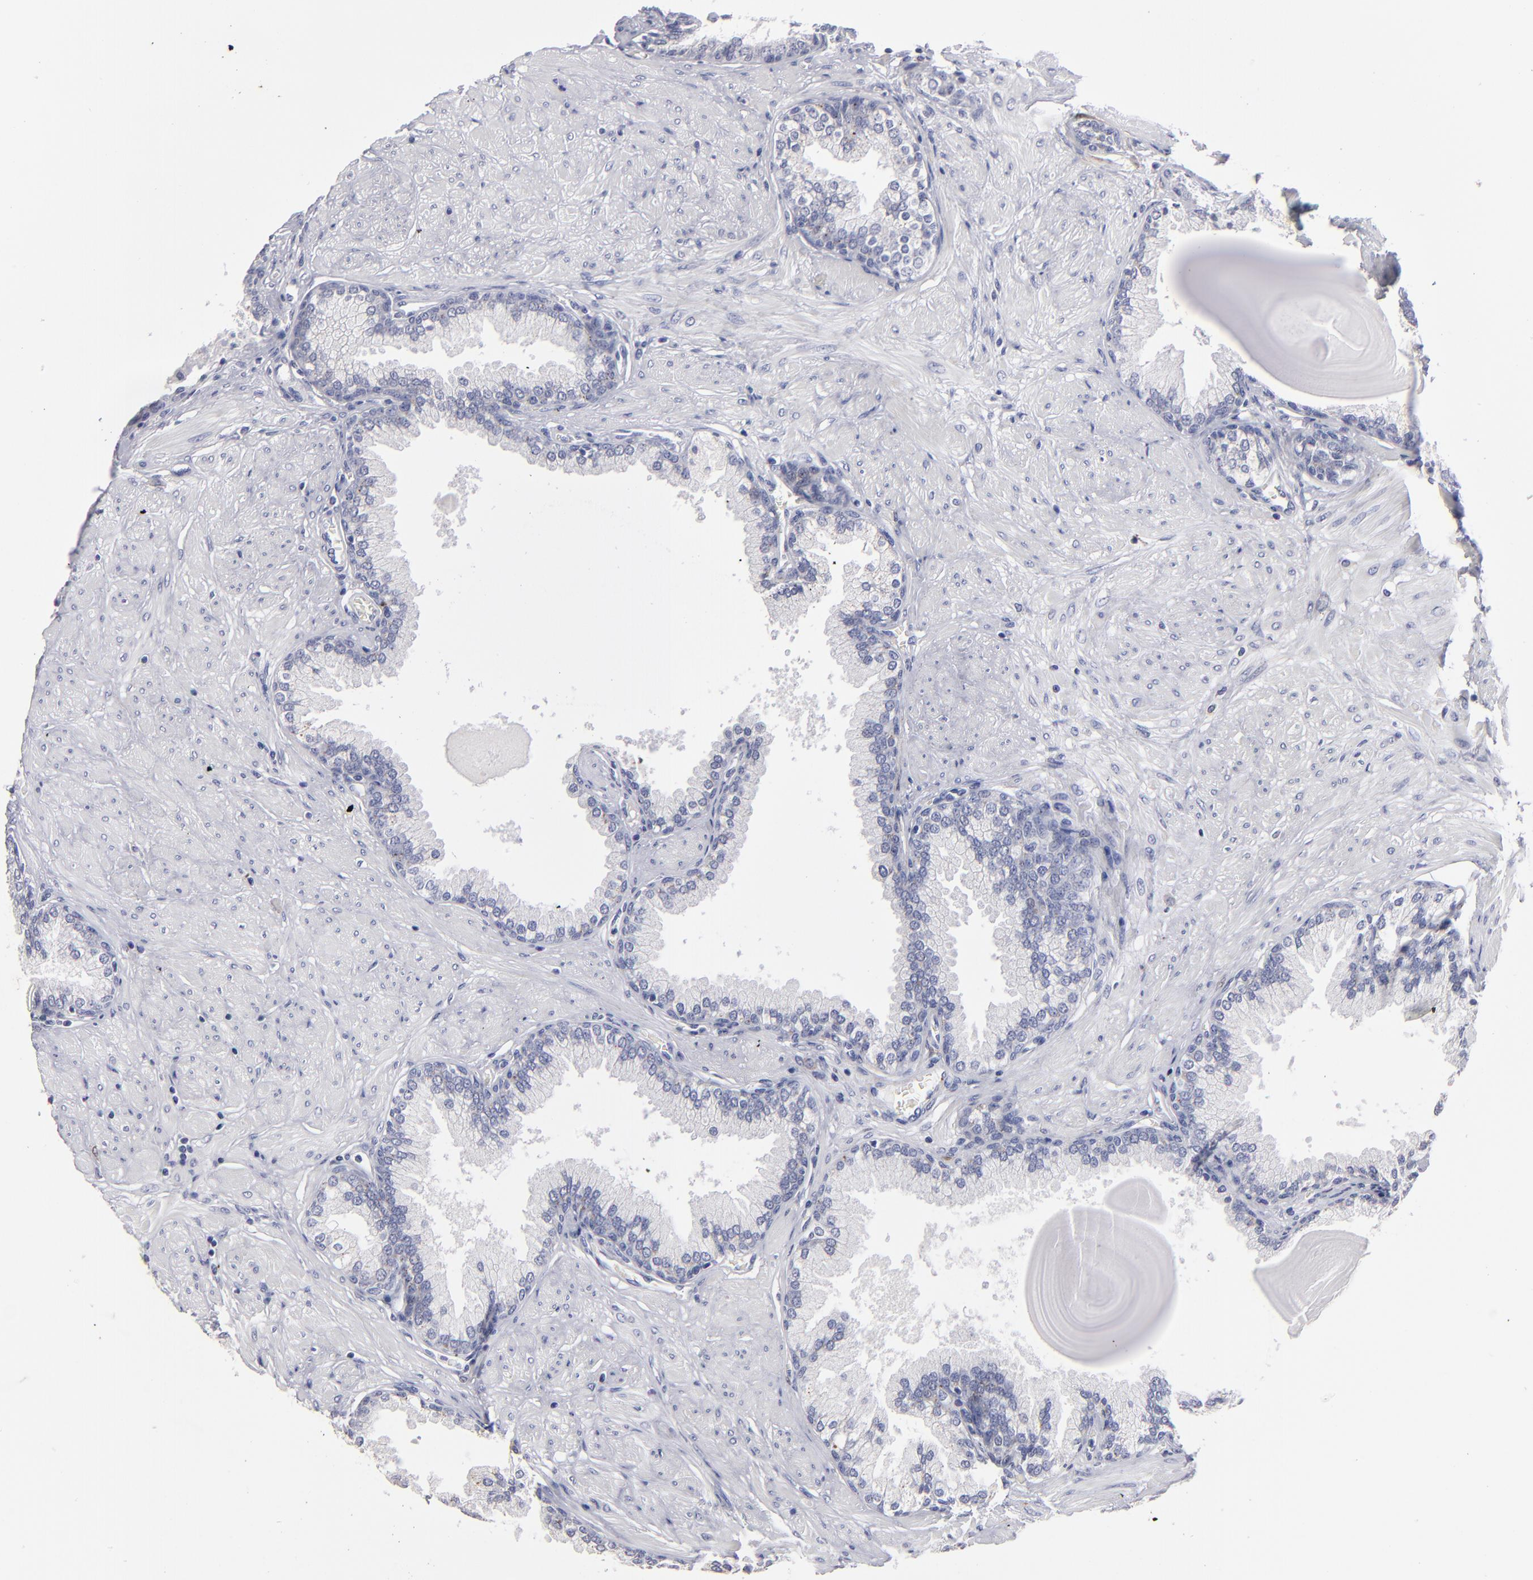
{"staining": {"intensity": "negative", "quantity": "none", "location": "none"}, "tissue": "prostate", "cell_type": "Glandular cells", "image_type": "normal", "snomed": [{"axis": "morphology", "description": "Normal tissue, NOS"}, {"axis": "topography", "description": "Prostate"}], "caption": "A photomicrograph of prostate stained for a protein displays no brown staining in glandular cells. The staining is performed using DAB brown chromogen with nuclei counter-stained in using hematoxylin.", "gene": "FABP4", "patient": {"sex": "male", "age": 51}}